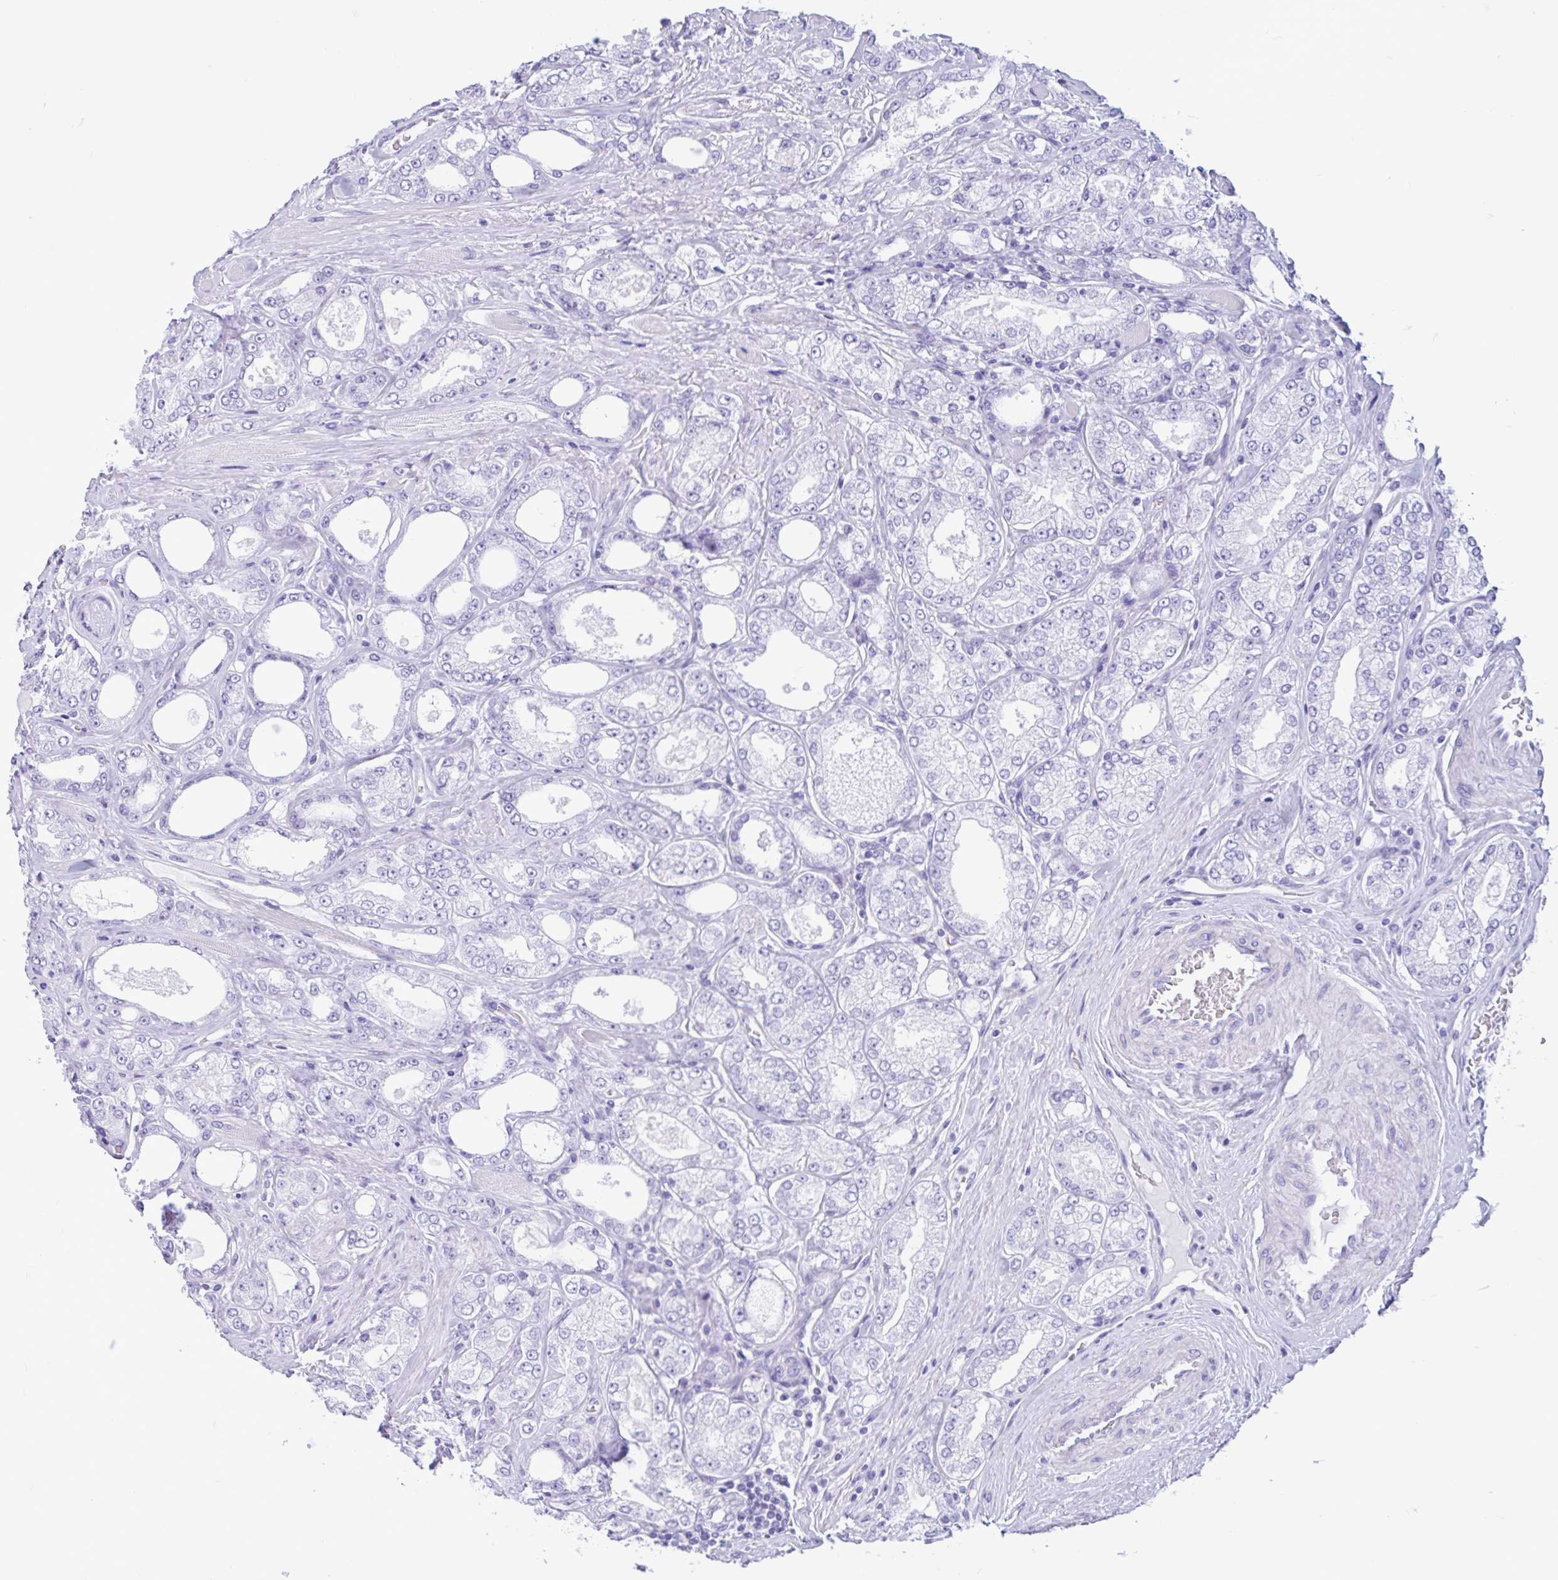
{"staining": {"intensity": "negative", "quantity": "none", "location": "none"}, "tissue": "prostate cancer", "cell_type": "Tumor cells", "image_type": "cancer", "snomed": [{"axis": "morphology", "description": "Adenocarcinoma, High grade"}, {"axis": "topography", "description": "Prostate"}], "caption": "The immunohistochemistry photomicrograph has no significant positivity in tumor cells of prostate cancer (adenocarcinoma (high-grade)) tissue.", "gene": "IAPP", "patient": {"sex": "male", "age": 68}}